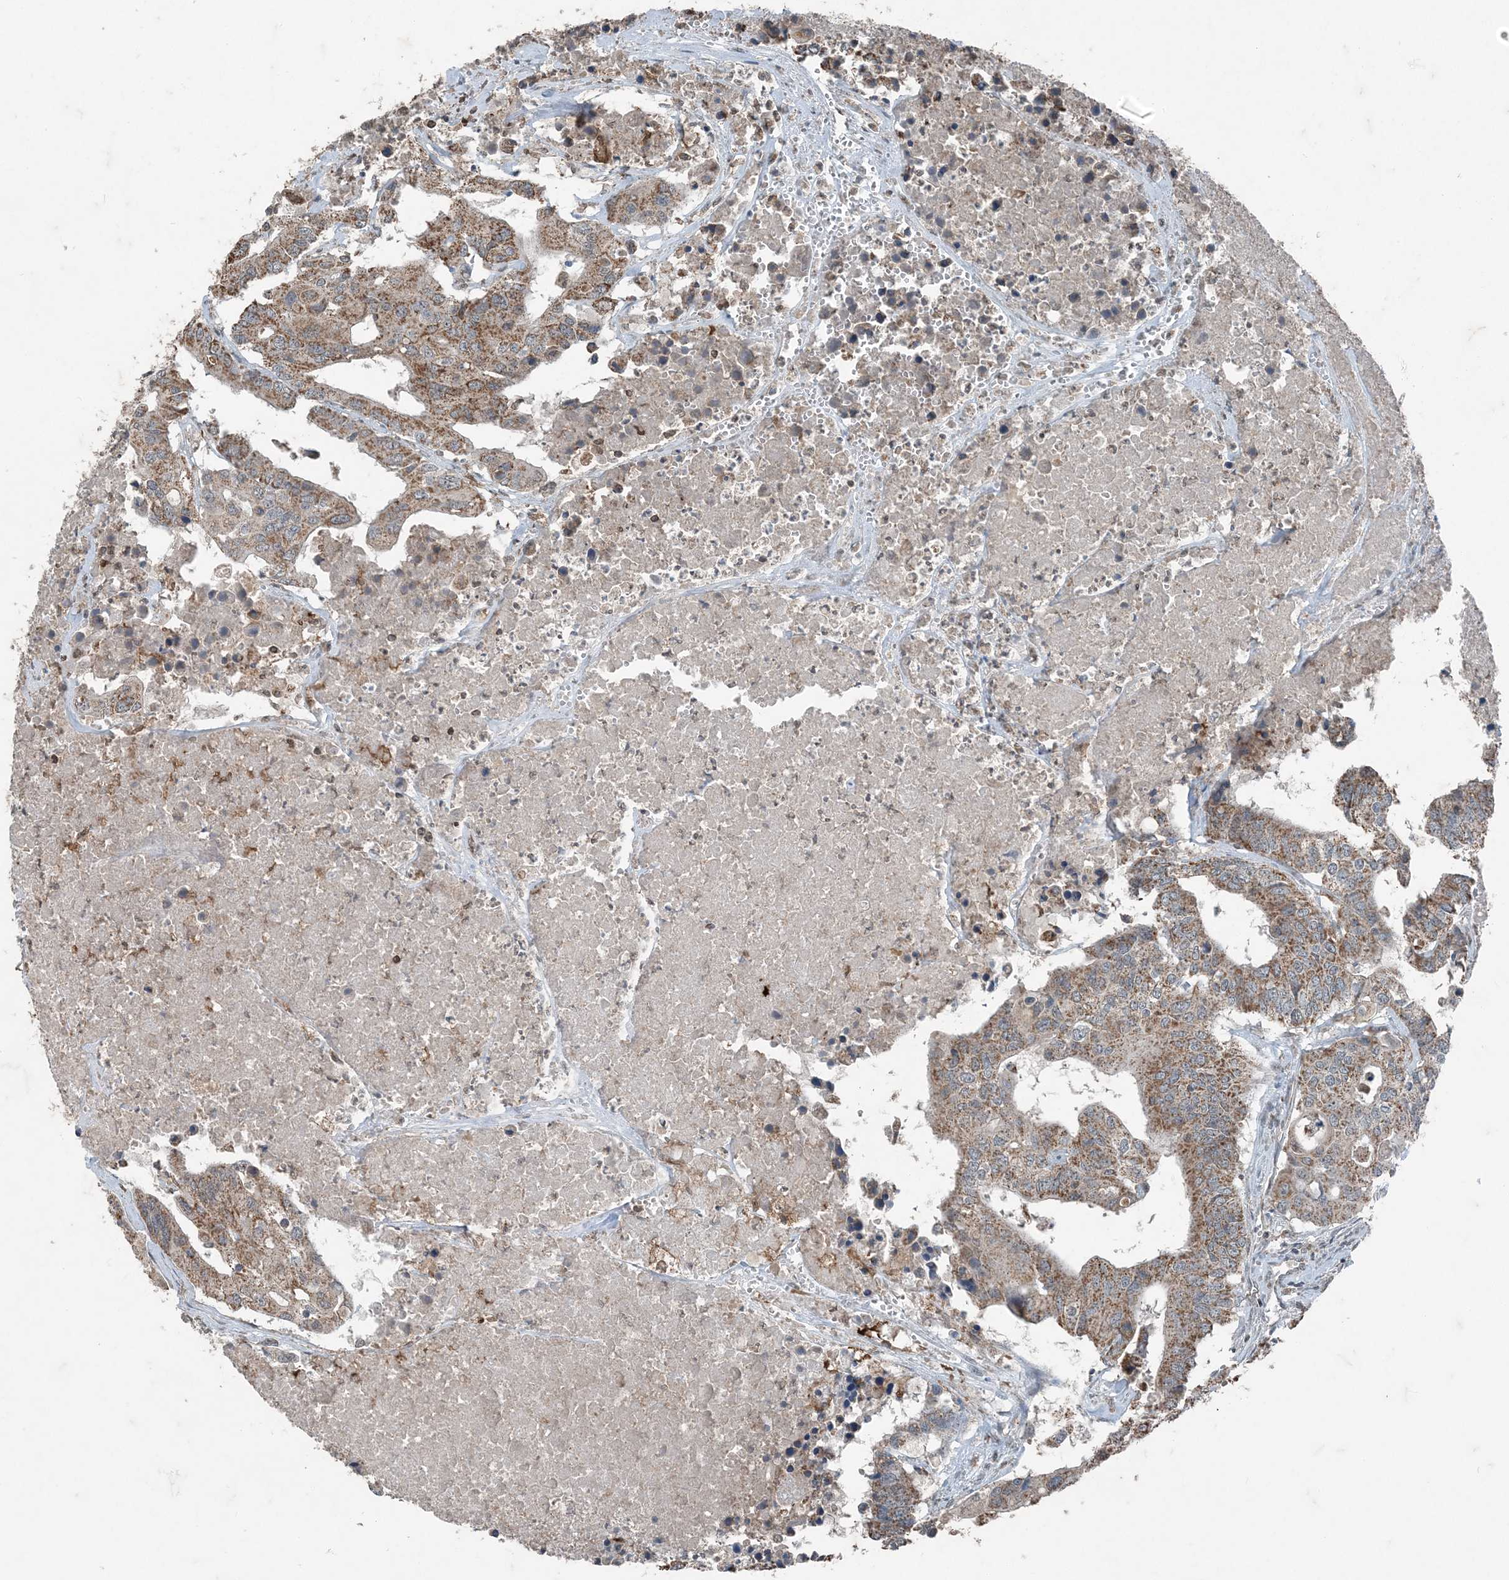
{"staining": {"intensity": "moderate", "quantity": ">75%", "location": "cytoplasmic/membranous"}, "tissue": "colorectal cancer", "cell_type": "Tumor cells", "image_type": "cancer", "snomed": [{"axis": "morphology", "description": "Adenocarcinoma, NOS"}, {"axis": "topography", "description": "Colon"}], "caption": "A high-resolution photomicrograph shows immunohistochemistry (IHC) staining of adenocarcinoma (colorectal), which reveals moderate cytoplasmic/membranous staining in approximately >75% of tumor cells. (DAB (3,3'-diaminobenzidine) IHC with brightfield microscopy, high magnification).", "gene": "GNL1", "patient": {"sex": "male", "age": 77}}